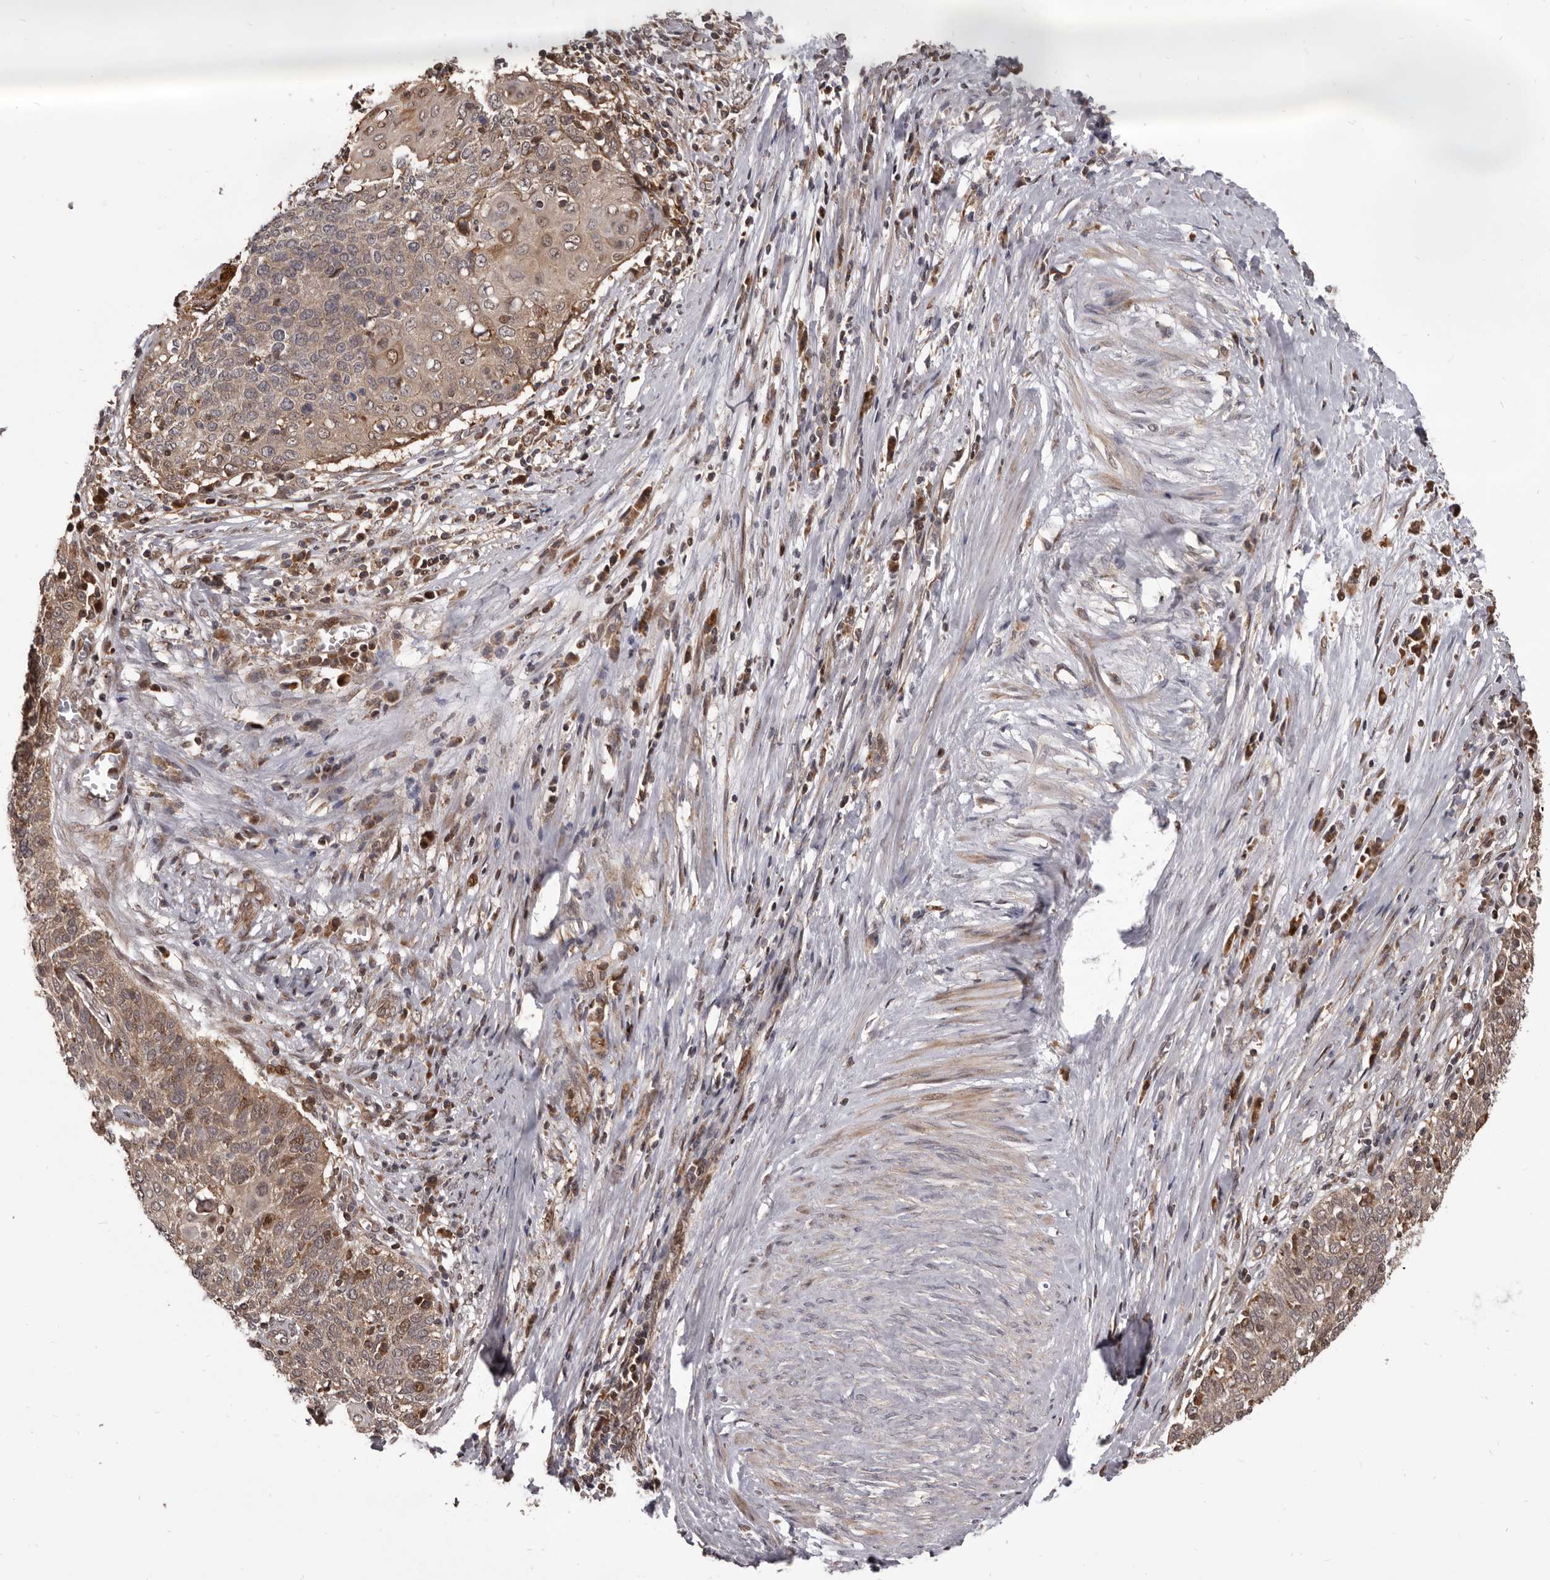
{"staining": {"intensity": "weak", "quantity": ">75%", "location": "cytoplasmic/membranous"}, "tissue": "cervical cancer", "cell_type": "Tumor cells", "image_type": "cancer", "snomed": [{"axis": "morphology", "description": "Squamous cell carcinoma, NOS"}, {"axis": "topography", "description": "Cervix"}], "caption": "Cervical squamous cell carcinoma stained with immunohistochemistry reveals weak cytoplasmic/membranous expression in approximately >75% of tumor cells.", "gene": "MAP3K14", "patient": {"sex": "female", "age": 39}}